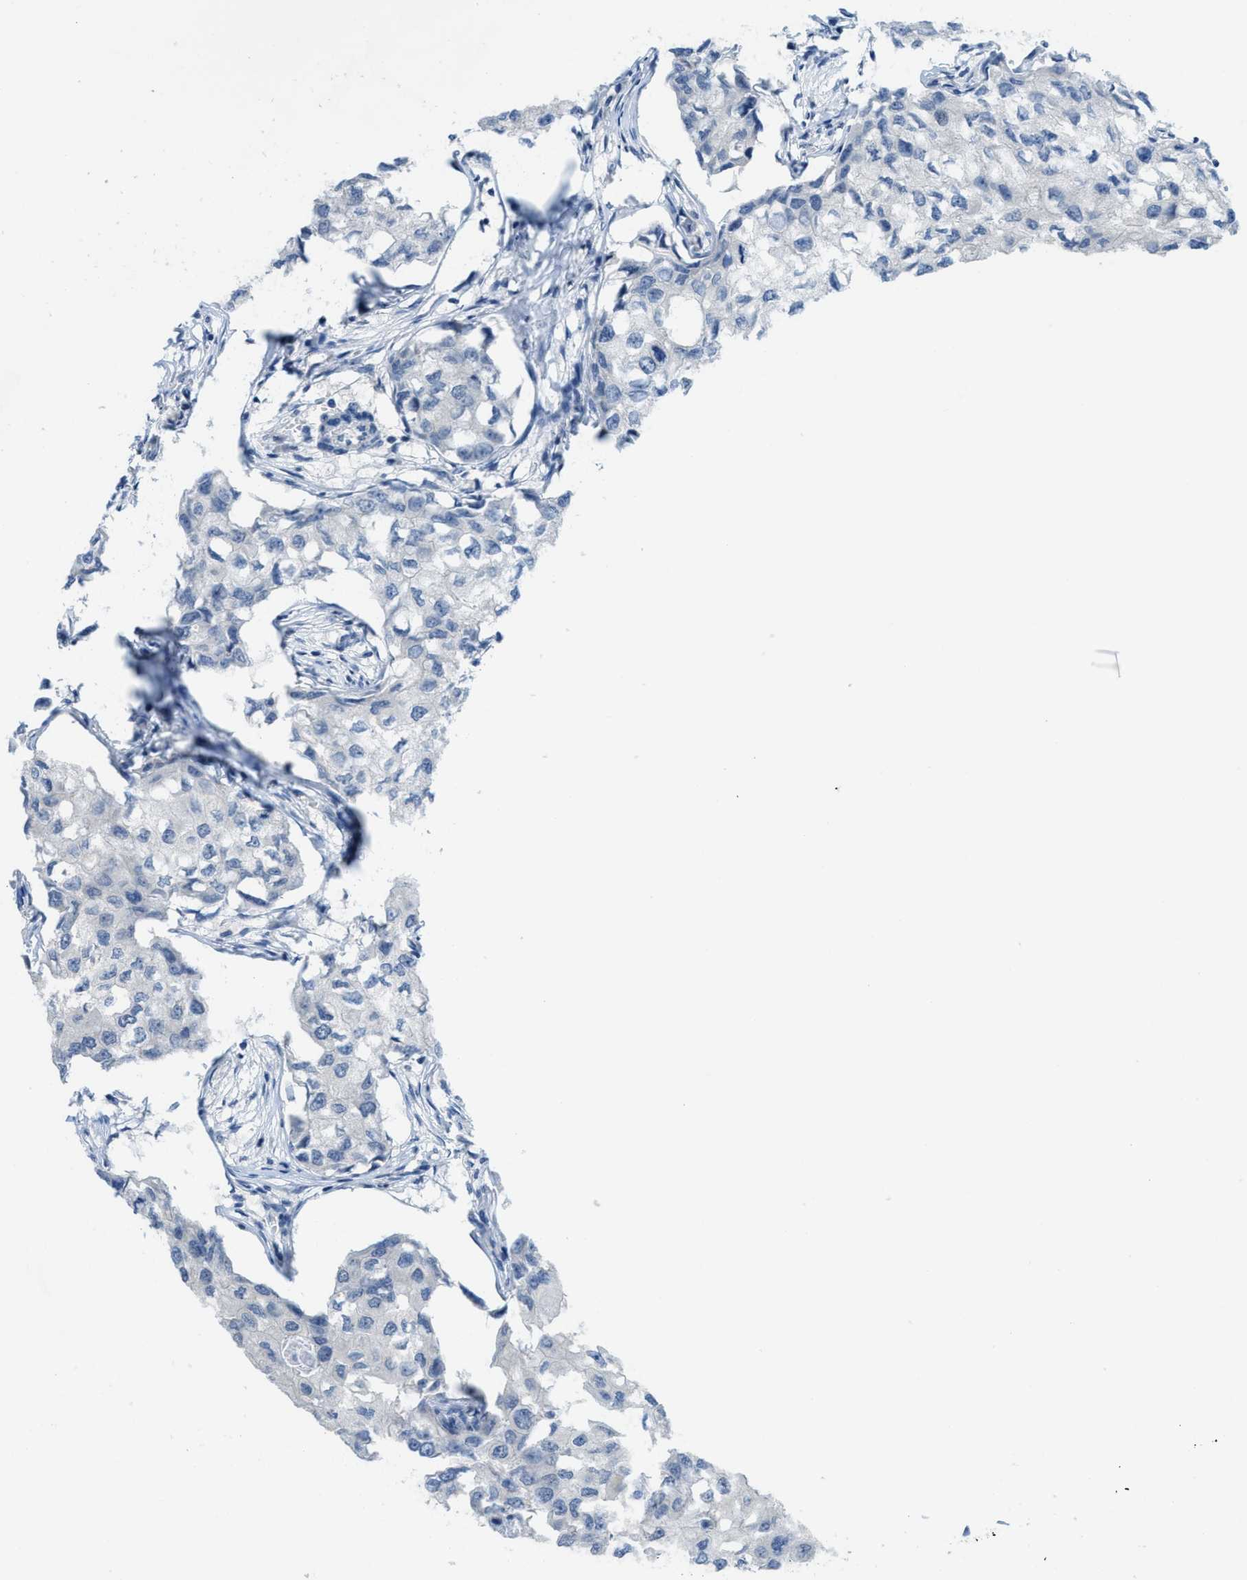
{"staining": {"intensity": "negative", "quantity": "none", "location": "none"}, "tissue": "breast cancer", "cell_type": "Tumor cells", "image_type": "cancer", "snomed": [{"axis": "morphology", "description": "Duct carcinoma"}, {"axis": "topography", "description": "Breast"}], "caption": "Immunohistochemical staining of breast cancer shows no significant positivity in tumor cells.", "gene": "TXNDC2", "patient": {"sex": "female", "age": 27}}